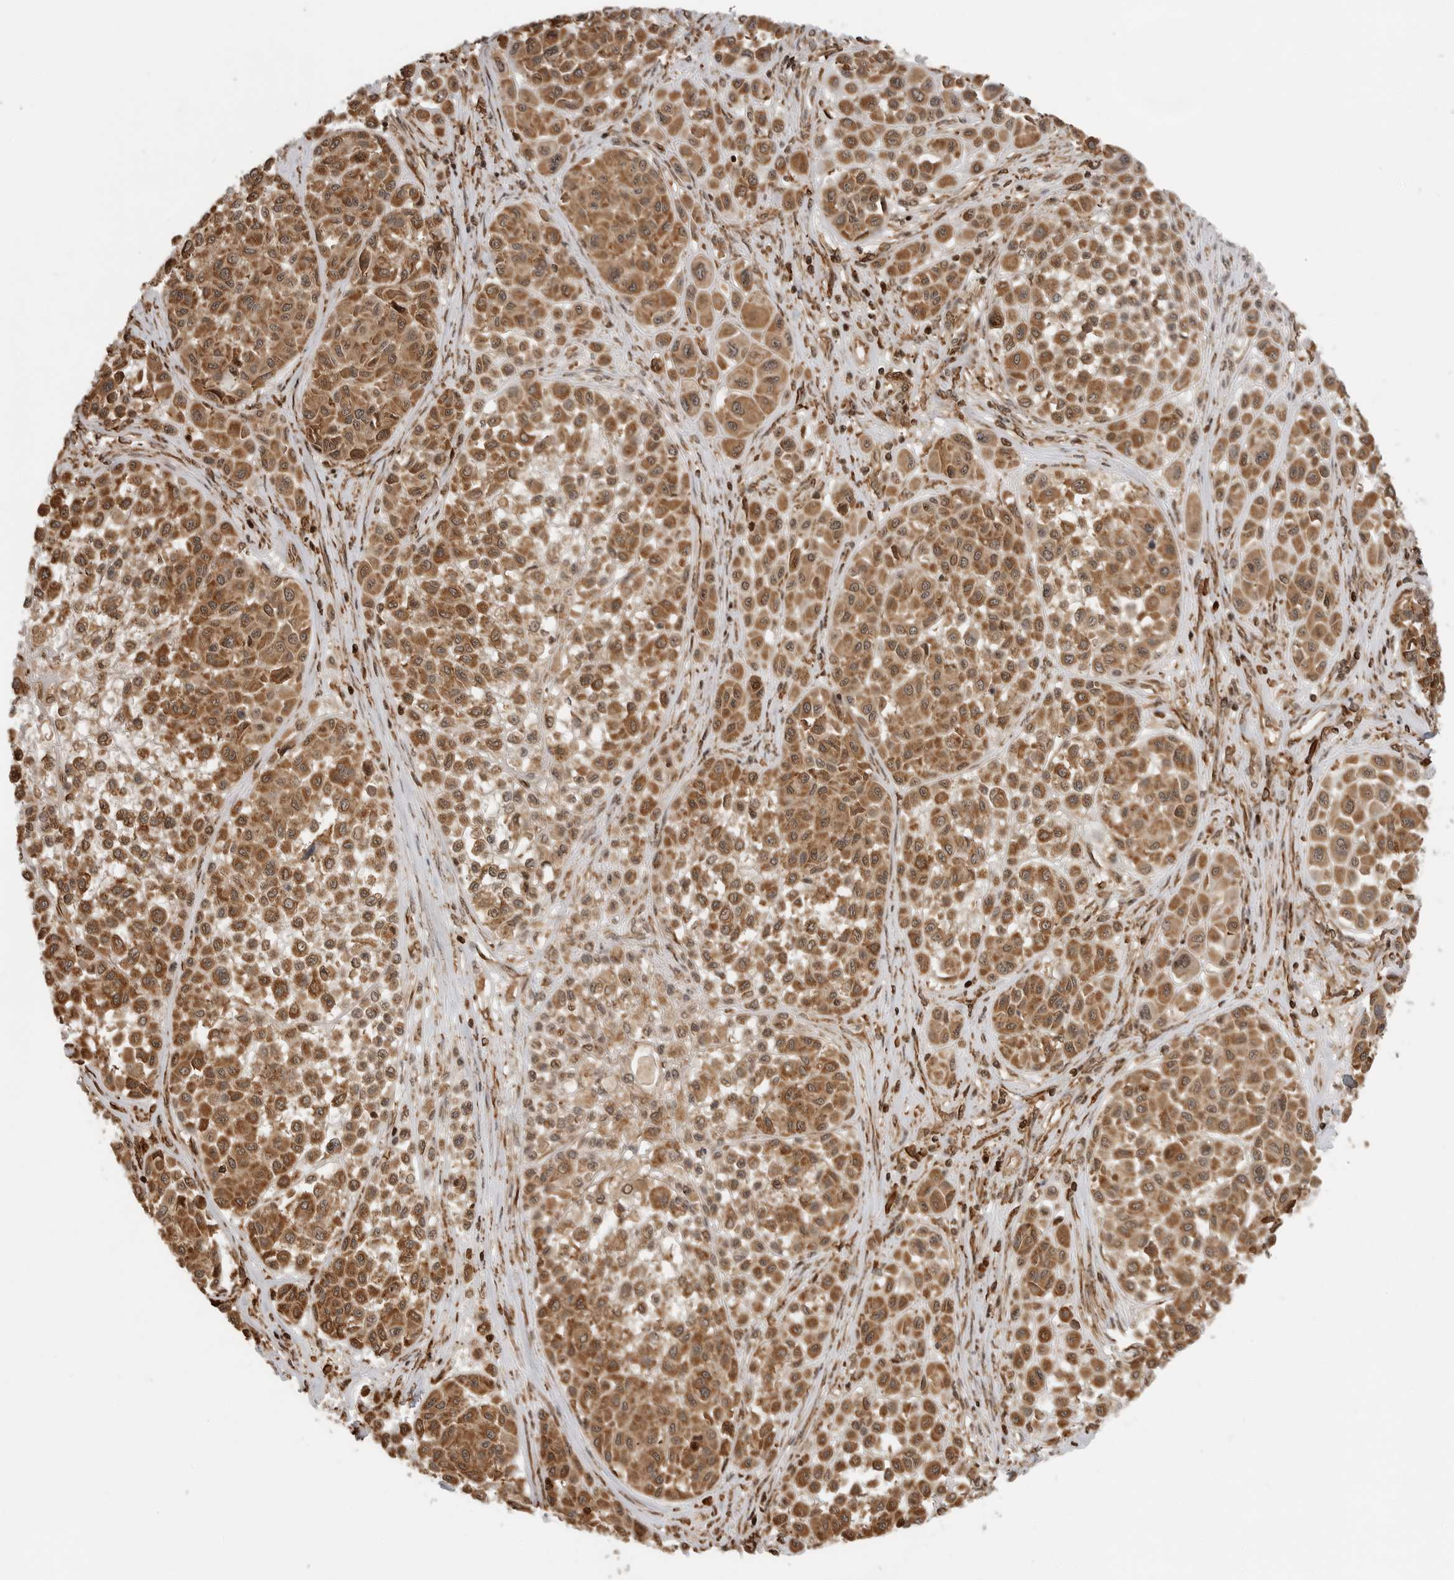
{"staining": {"intensity": "moderate", "quantity": ">75%", "location": "cytoplasmic/membranous,nuclear"}, "tissue": "melanoma", "cell_type": "Tumor cells", "image_type": "cancer", "snomed": [{"axis": "morphology", "description": "Malignant melanoma, Metastatic site"}, {"axis": "topography", "description": "Soft tissue"}], "caption": "Malignant melanoma (metastatic site) stained with immunohistochemistry (IHC) demonstrates moderate cytoplasmic/membranous and nuclear expression in about >75% of tumor cells.", "gene": "BMP2K", "patient": {"sex": "male", "age": 41}}